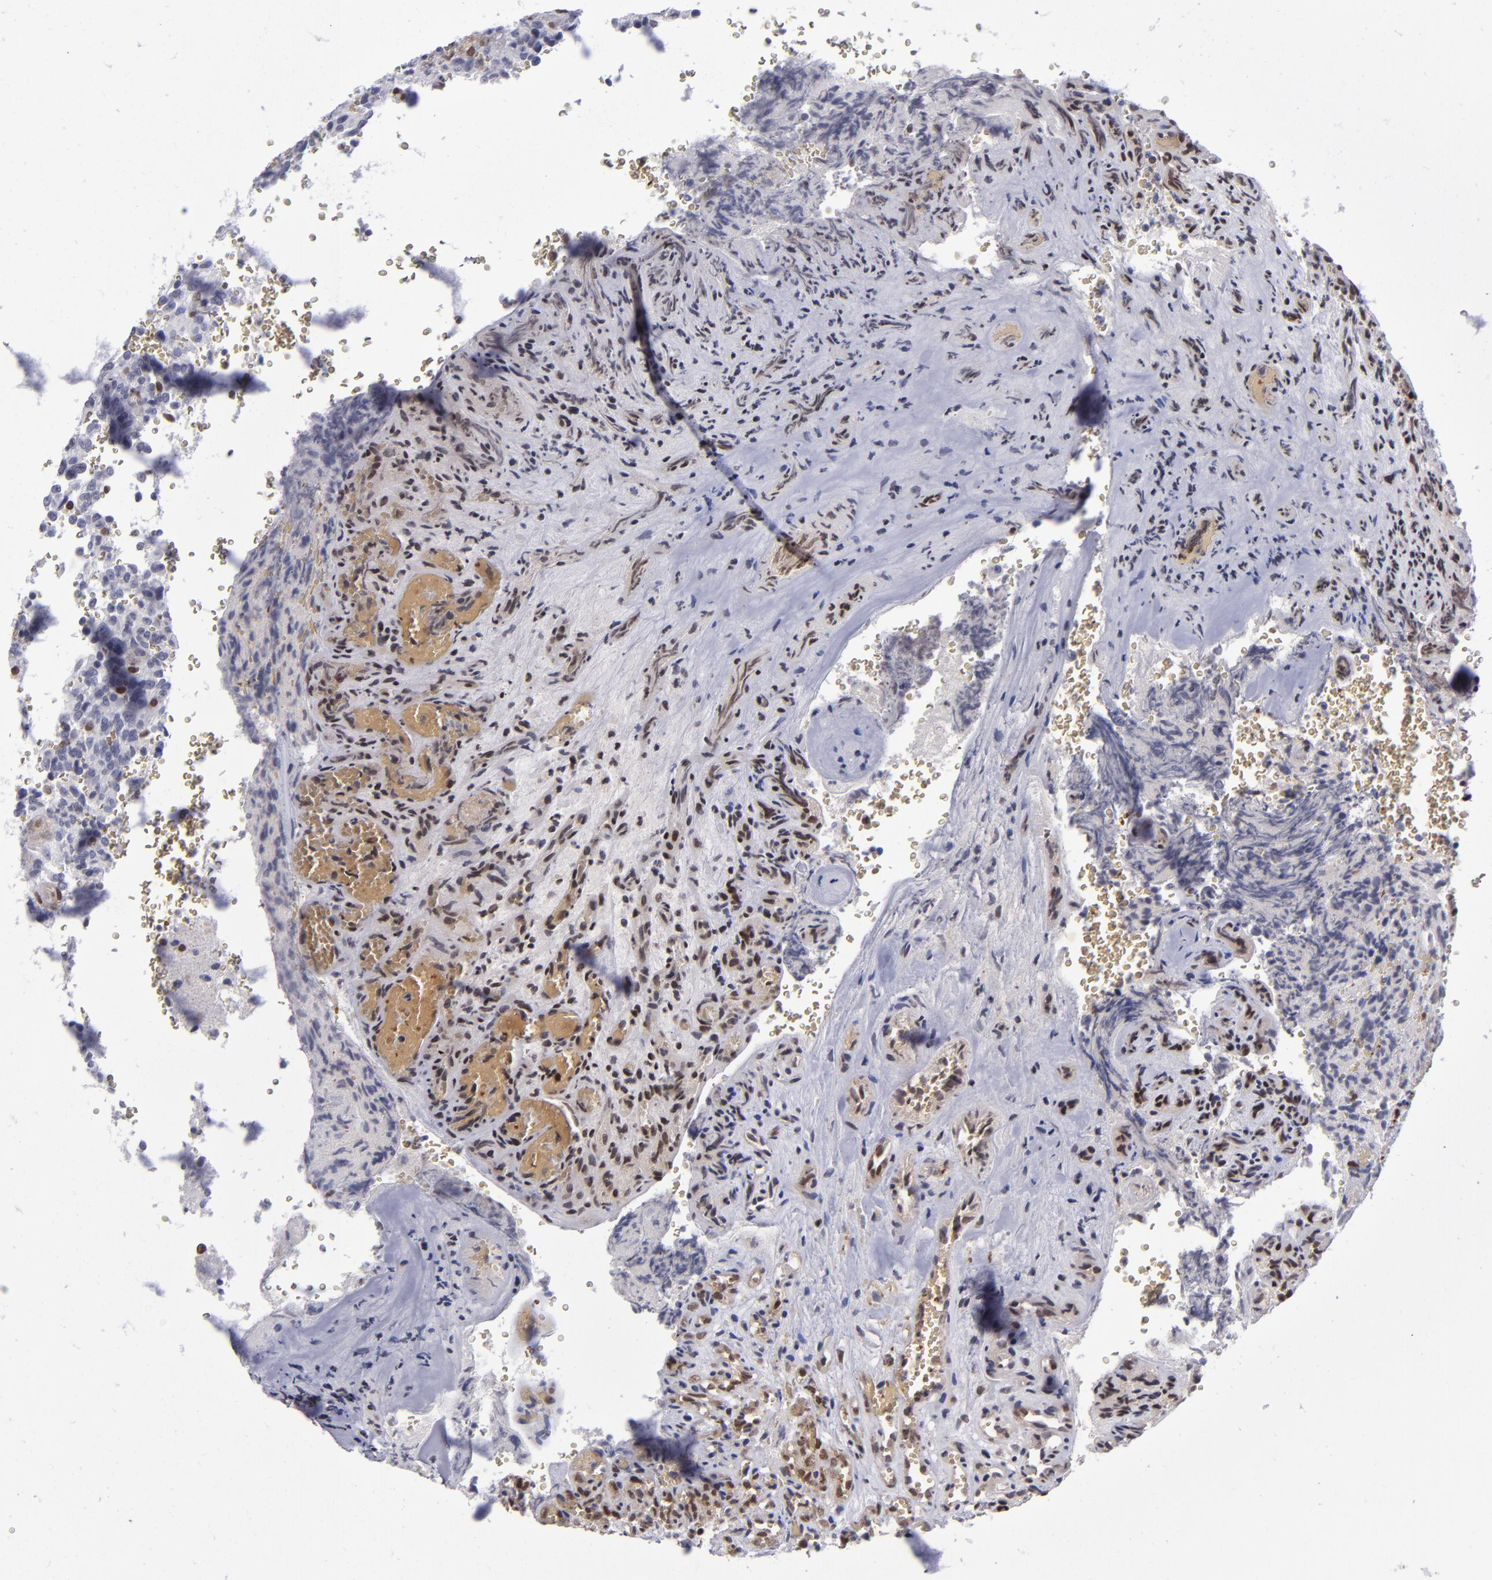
{"staining": {"intensity": "moderate", "quantity": "<25%", "location": "nuclear"}, "tissue": "glioma", "cell_type": "Tumor cells", "image_type": "cancer", "snomed": [{"axis": "morphology", "description": "Normal tissue, NOS"}, {"axis": "morphology", "description": "Glioma, malignant, High grade"}, {"axis": "topography", "description": "Cerebral cortex"}], "caption": "Moderate nuclear protein expression is identified in about <25% of tumor cells in glioma.", "gene": "MGMT", "patient": {"sex": "male", "age": 56}}